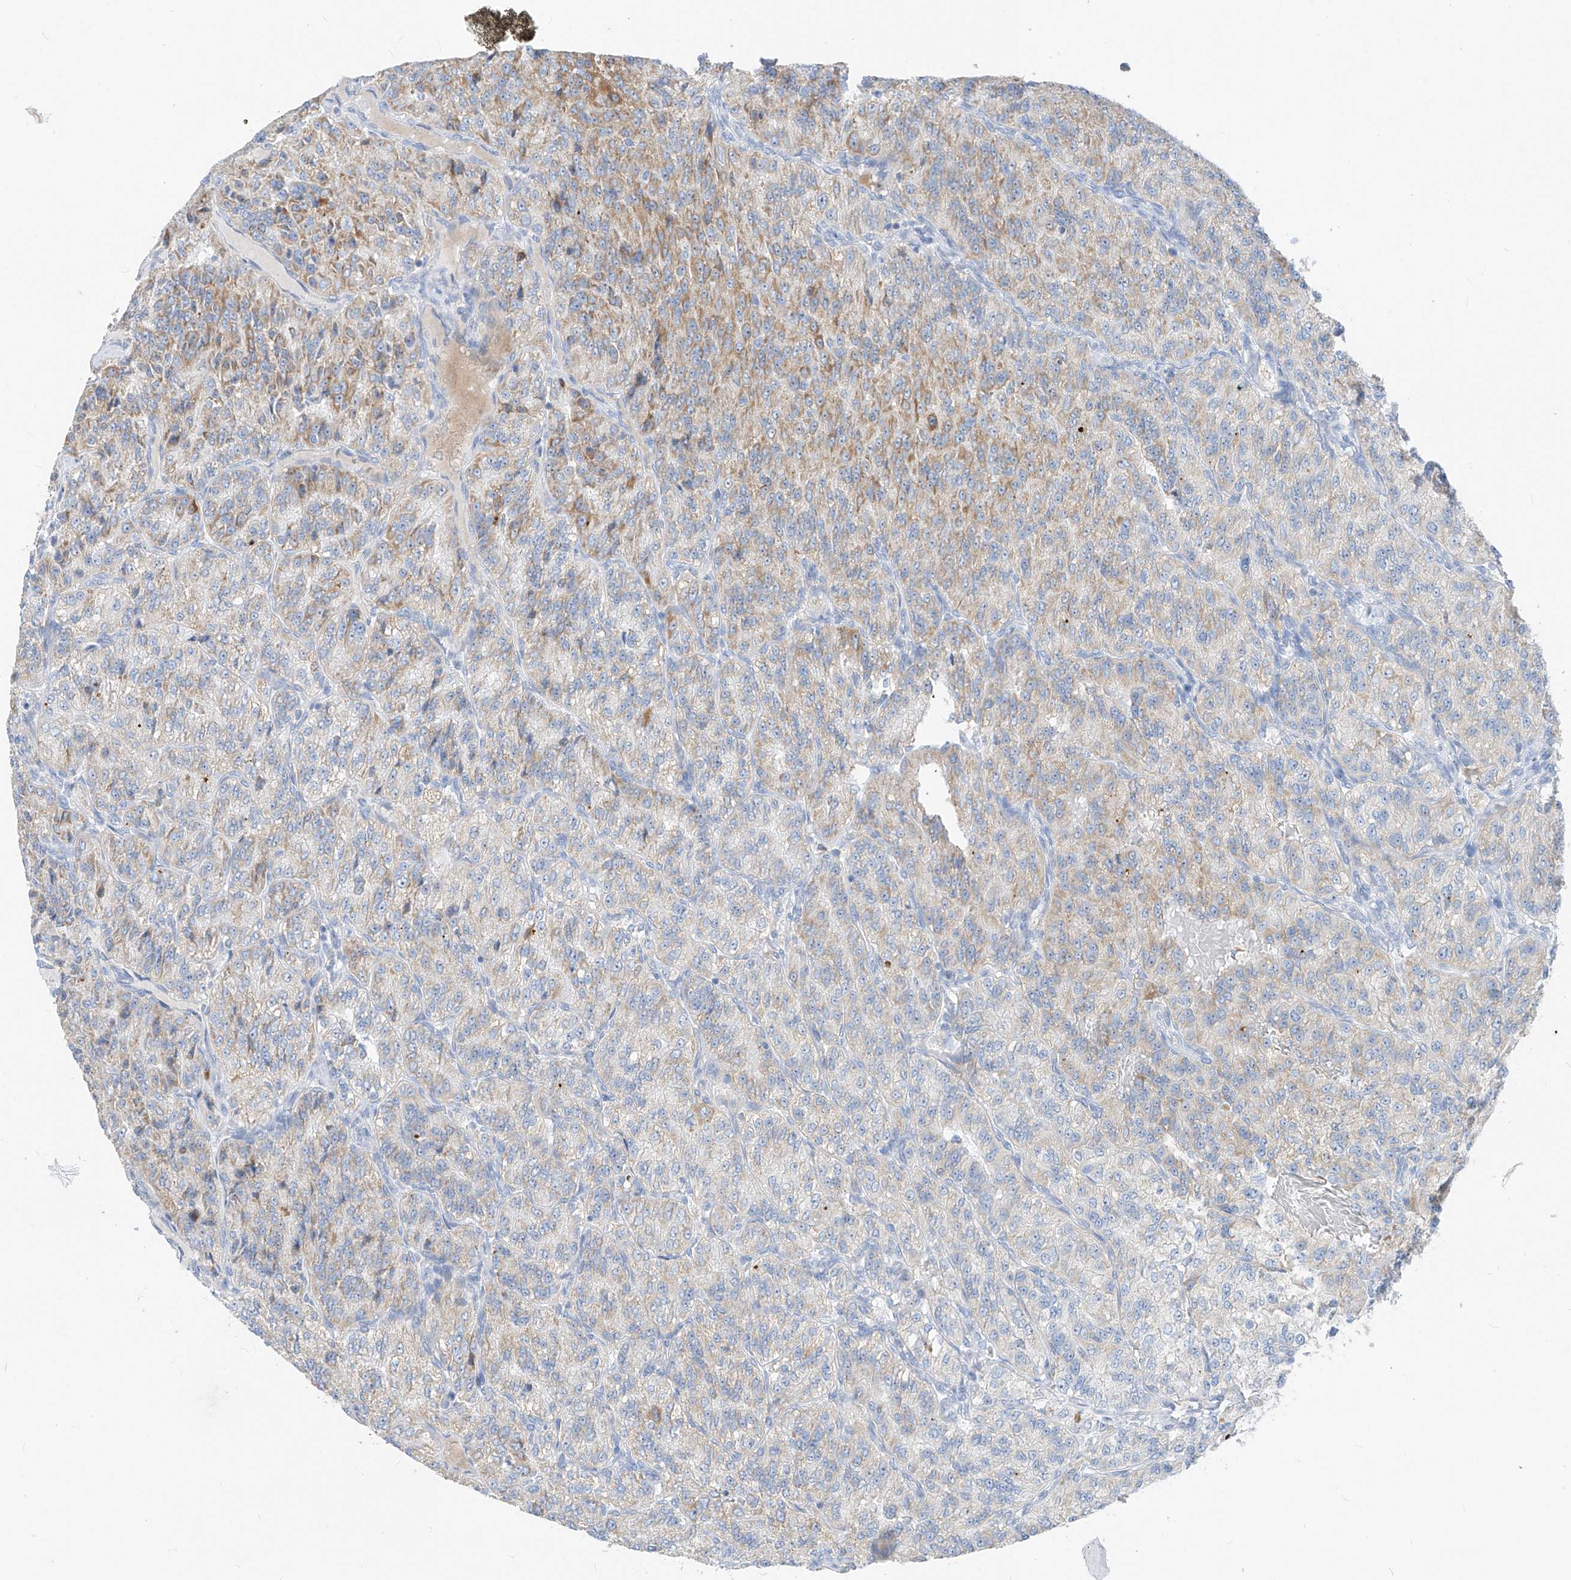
{"staining": {"intensity": "weak", "quantity": "25%-75%", "location": "cytoplasmic/membranous"}, "tissue": "renal cancer", "cell_type": "Tumor cells", "image_type": "cancer", "snomed": [{"axis": "morphology", "description": "Adenocarcinoma, NOS"}, {"axis": "topography", "description": "Kidney"}], "caption": "Protein staining by immunohistochemistry displays weak cytoplasmic/membranous staining in about 25%-75% of tumor cells in renal cancer.", "gene": "ZNF404", "patient": {"sex": "female", "age": 63}}